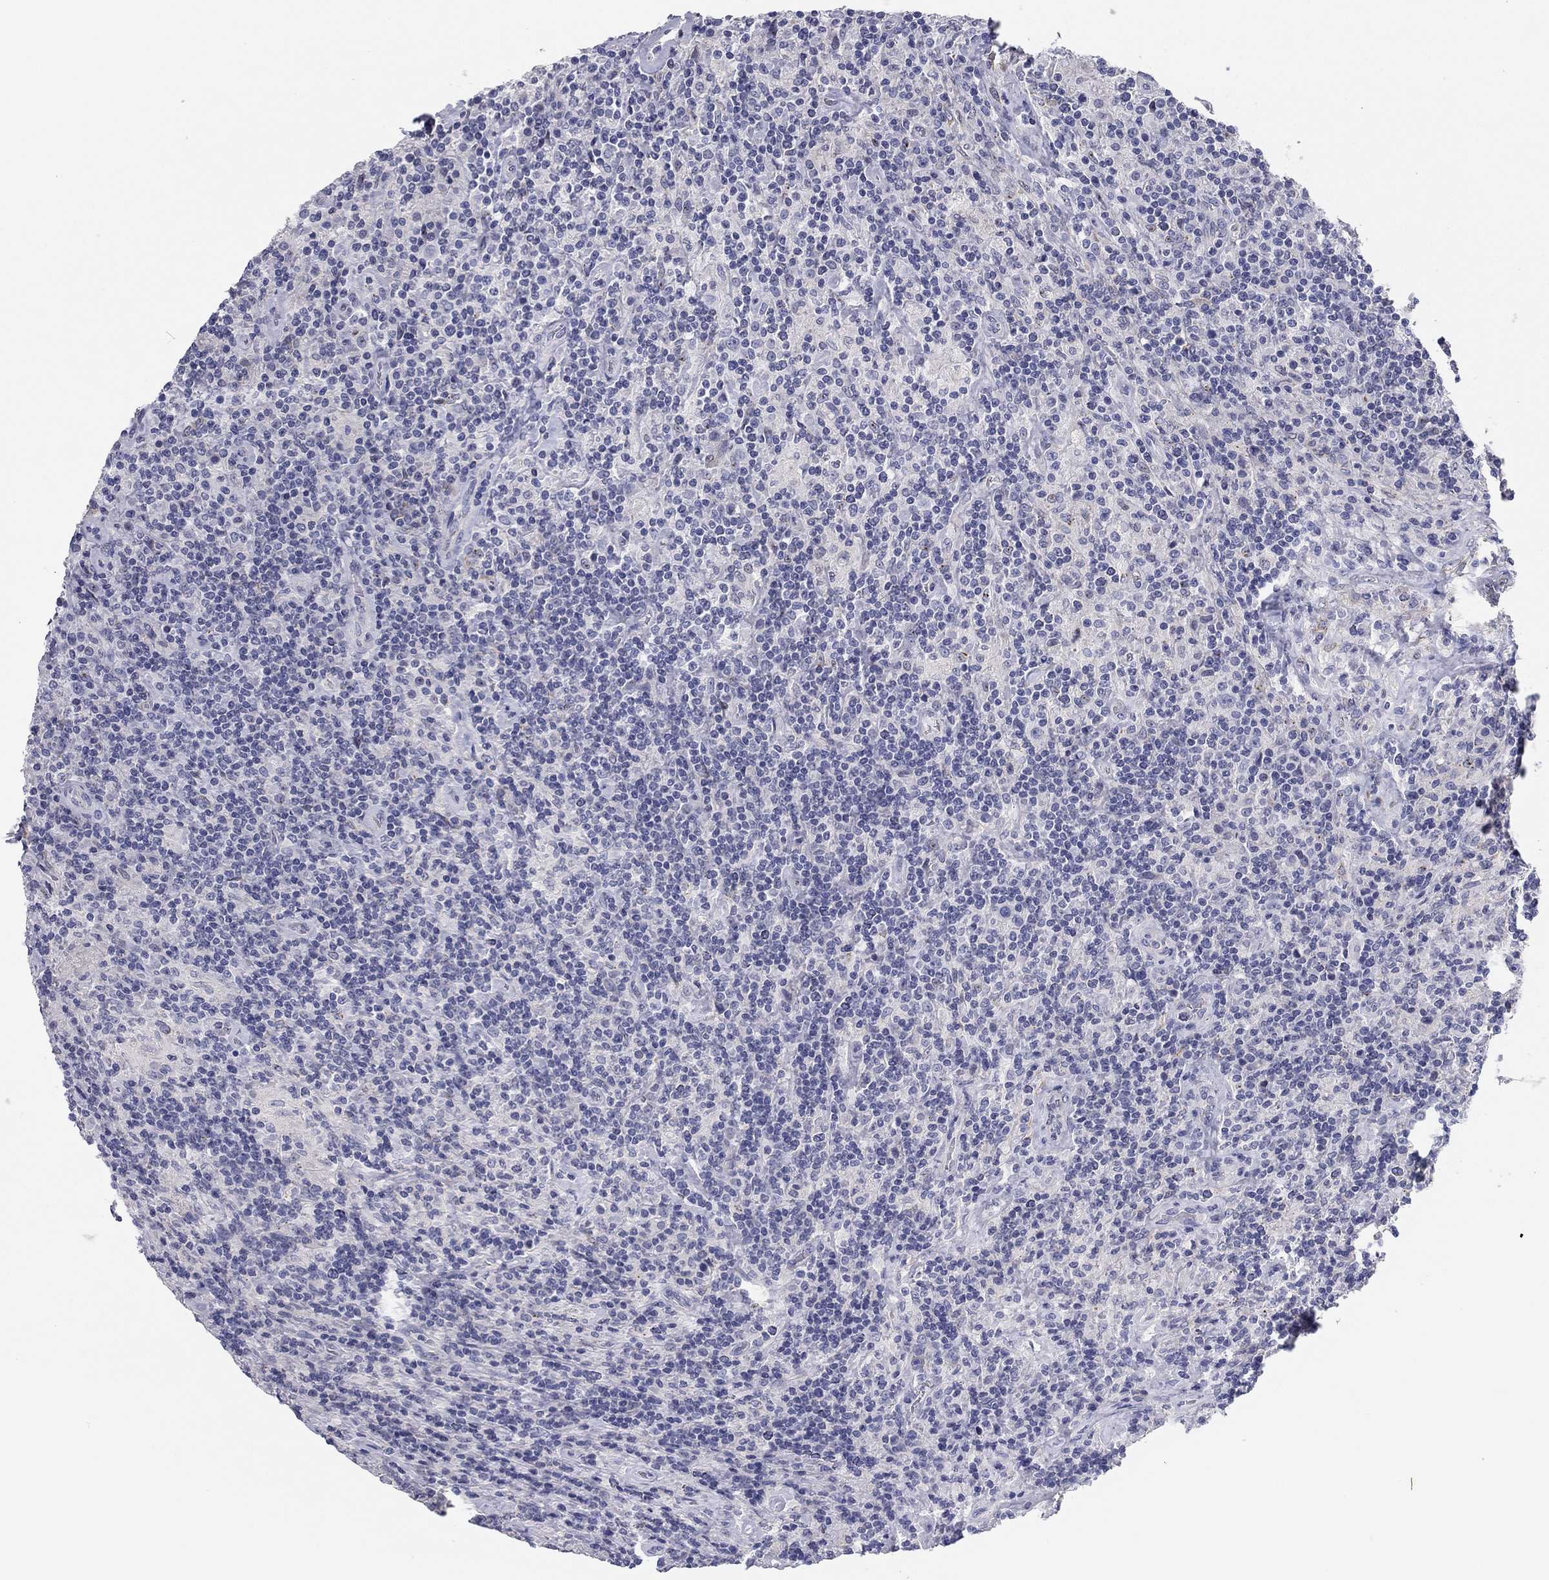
{"staining": {"intensity": "negative", "quantity": "none", "location": "none"}, "tissue": "lymphoma", "cell_type": "Tumor cells", "image_type": "cancer", "snomed": [{"axis": "morphology", "description": "Hodgkin's disease, NOS"}, {"axis": "topography", "description": "Lymph node"}], "caption": "DAB immunohistochemical staining of lymphoma shows no significant expression in tumor cells.", "gene": "SEPTIN3", "patient": {"sex": "male", "age": 70}}